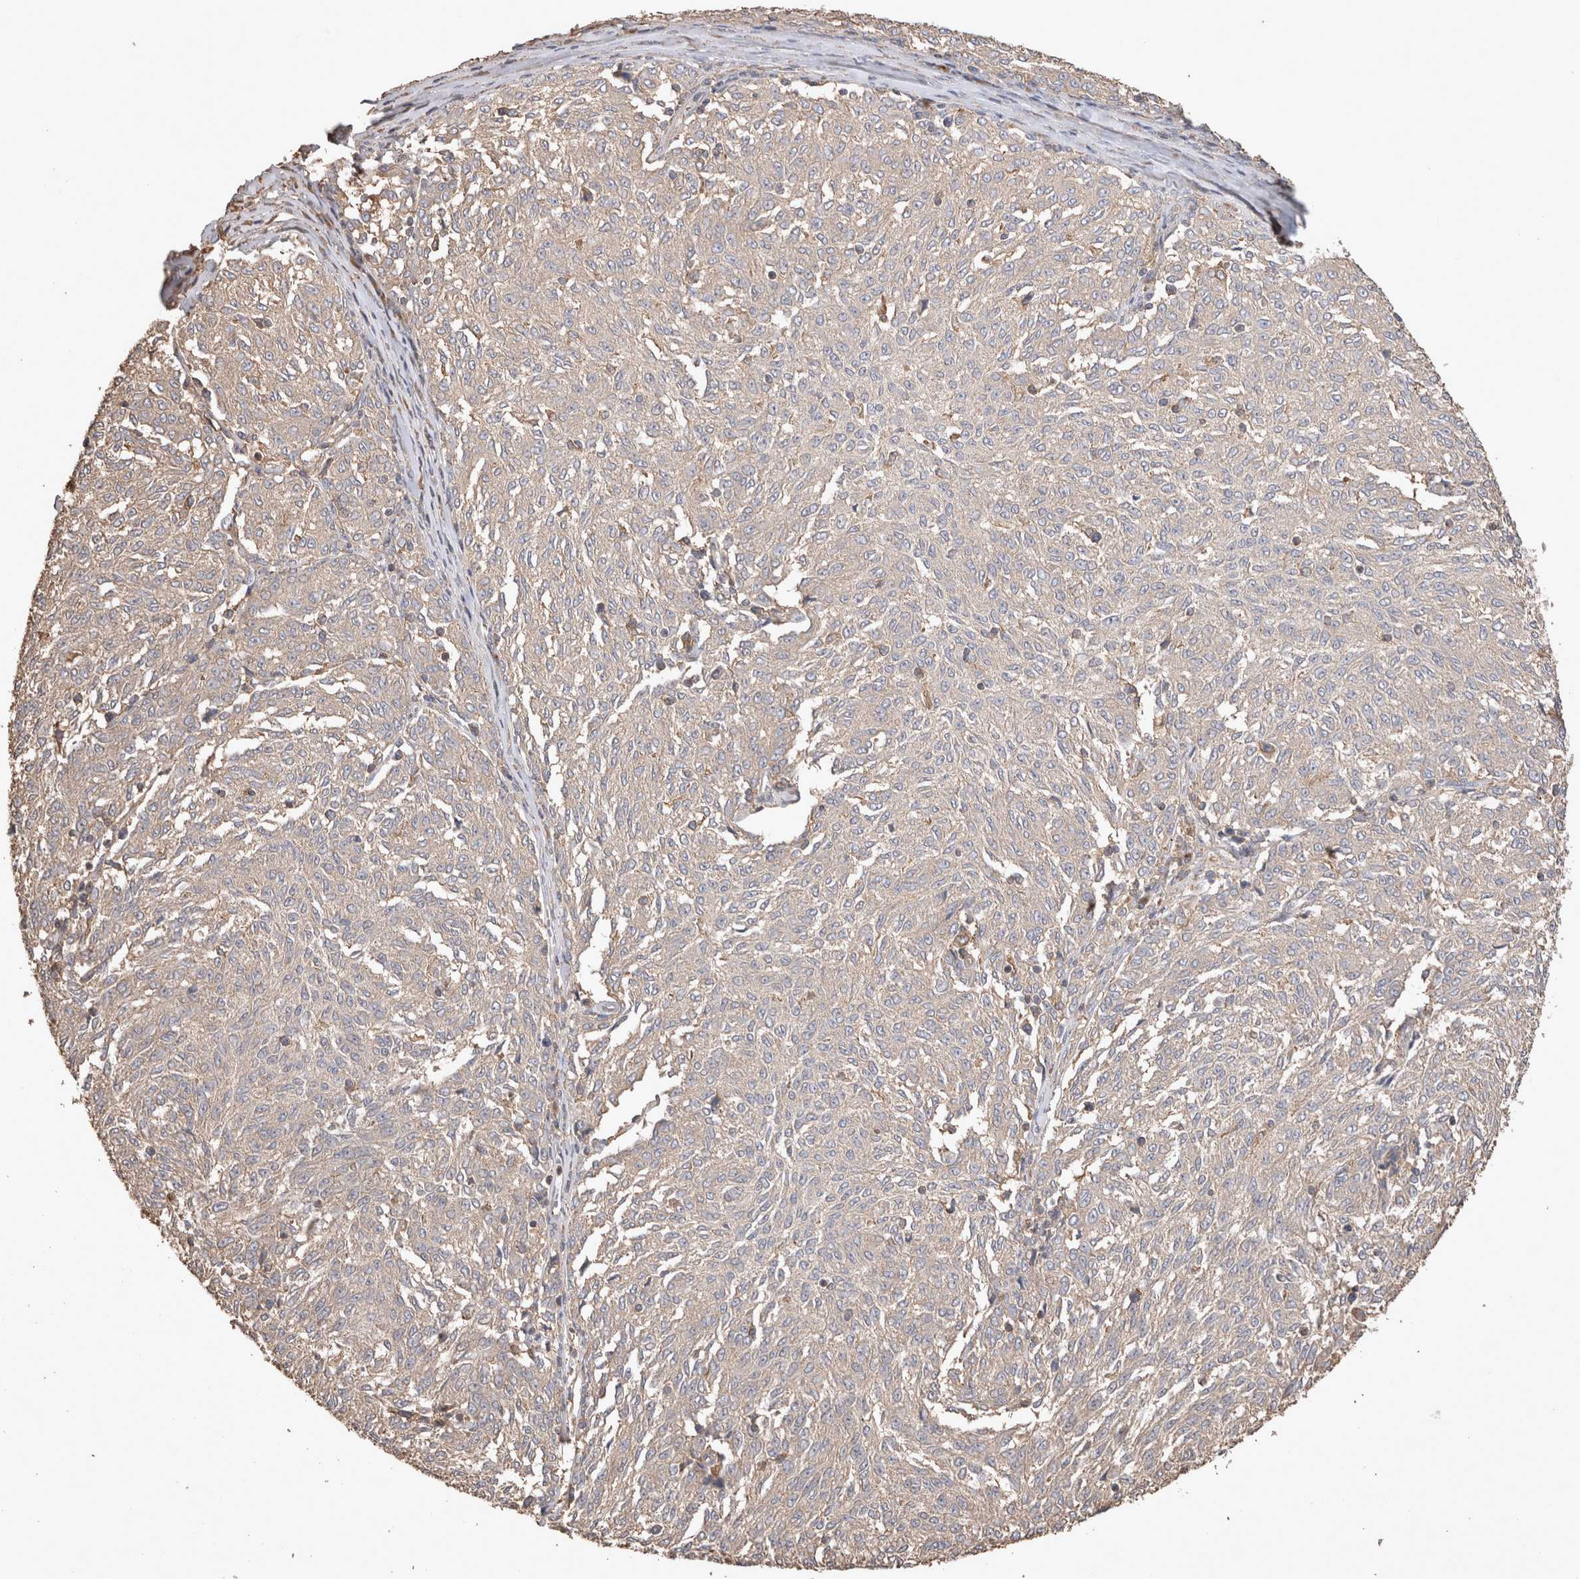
{"staining": {"intensity": "negative", "quantity": "none", "location": "none"}, "tissue": "melanoma", "cell_type": "Tumor cells", "image_type": "cancer", "snomed": [{"axis": "morphology", "description": "Malignant melanoma, NOS"}, {"axis": "topography", "description": "Skin"}], "caption": "This is a photomicrograph of immunohistochemistry (IHC) staining of melanoma, which shows no positivity in tumor cells.", "gene": "SNX31", "patient": {"sex": "female", "age": 72}}